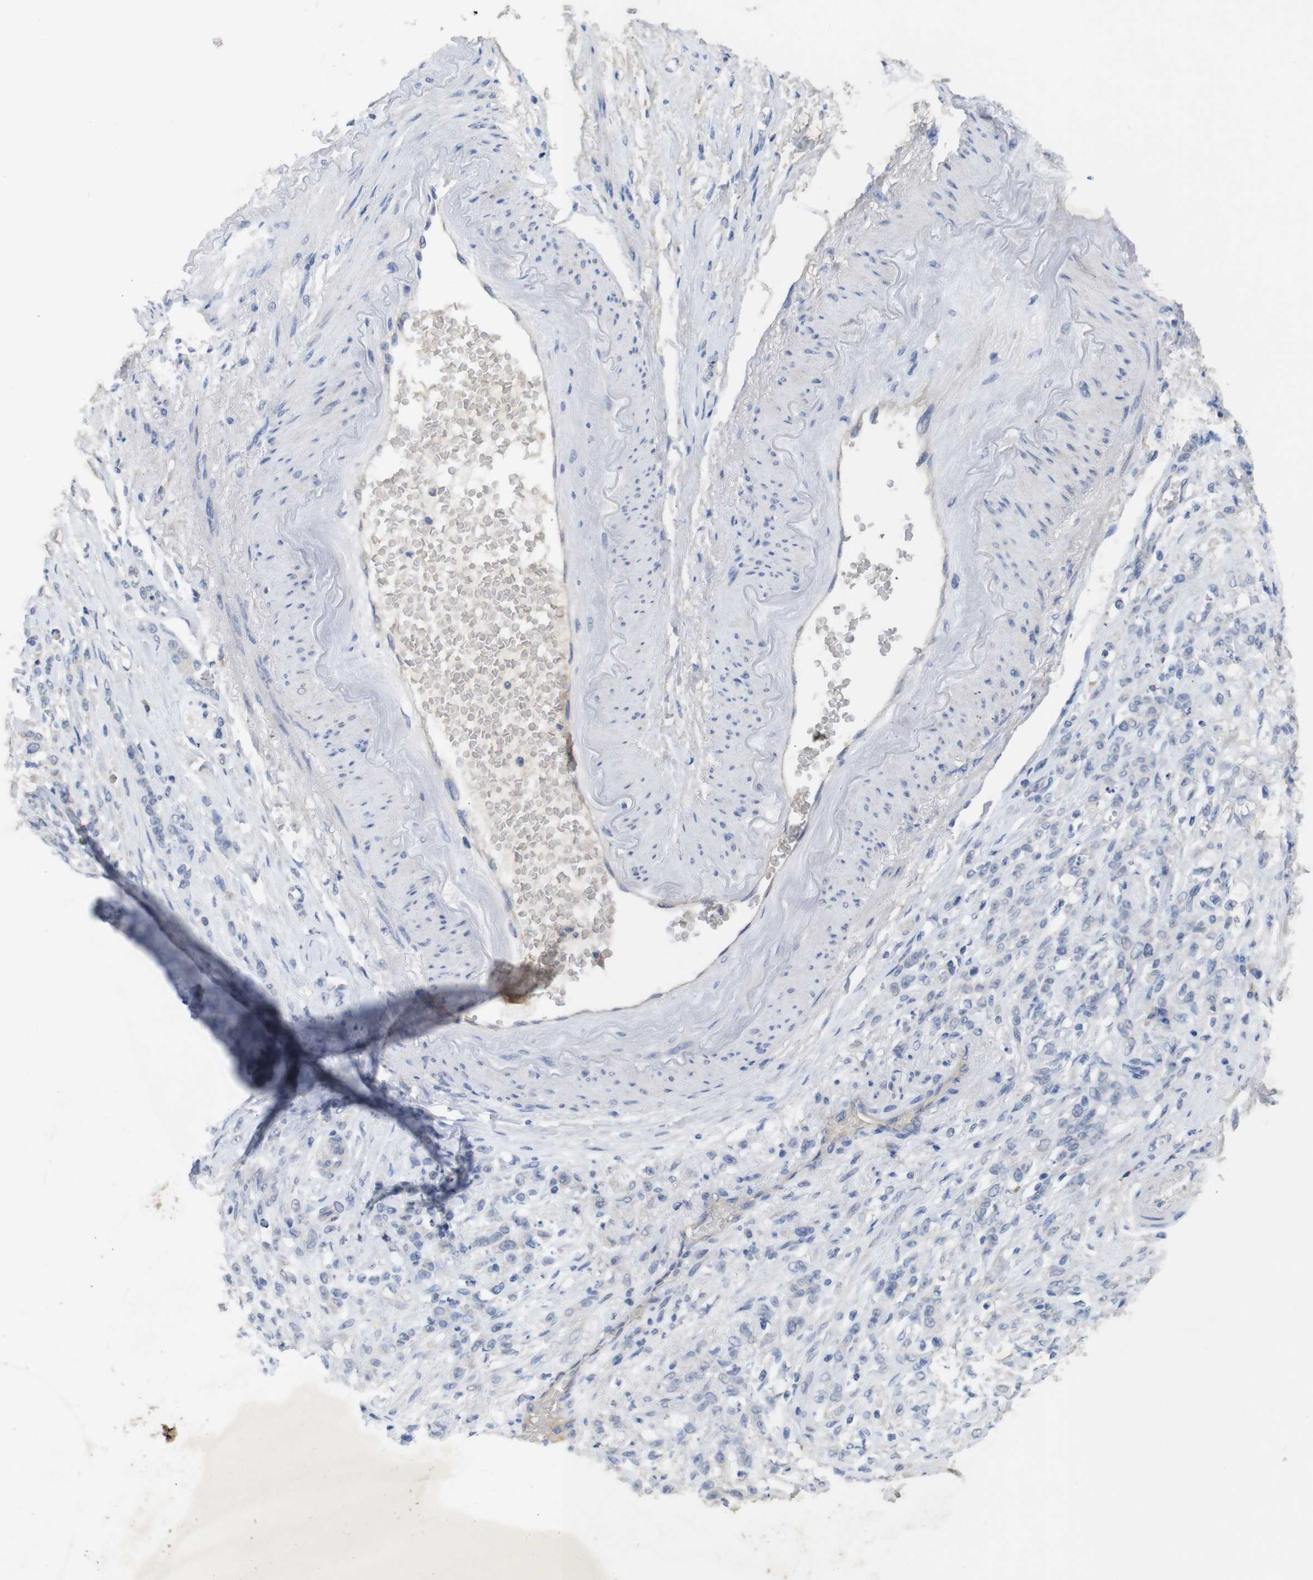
{"staining": {"intensity": "negative", "quantity": "none", "location": "none"}, "tissue": "stomach cancer", "cell_type": "Tumor cells", "image_type": "cancer", "snomed": [{"axis": "morphology", "description": "Adenocarcinoma, NOS"}, {"axis": "topography", "description": "Stomach"}], "caption": "IHC of human stomach adenocarcinoma exhibits no staining in tumor cells.", "gene": "BCAR3", "patient": {"sex": "male", "age": 82}}